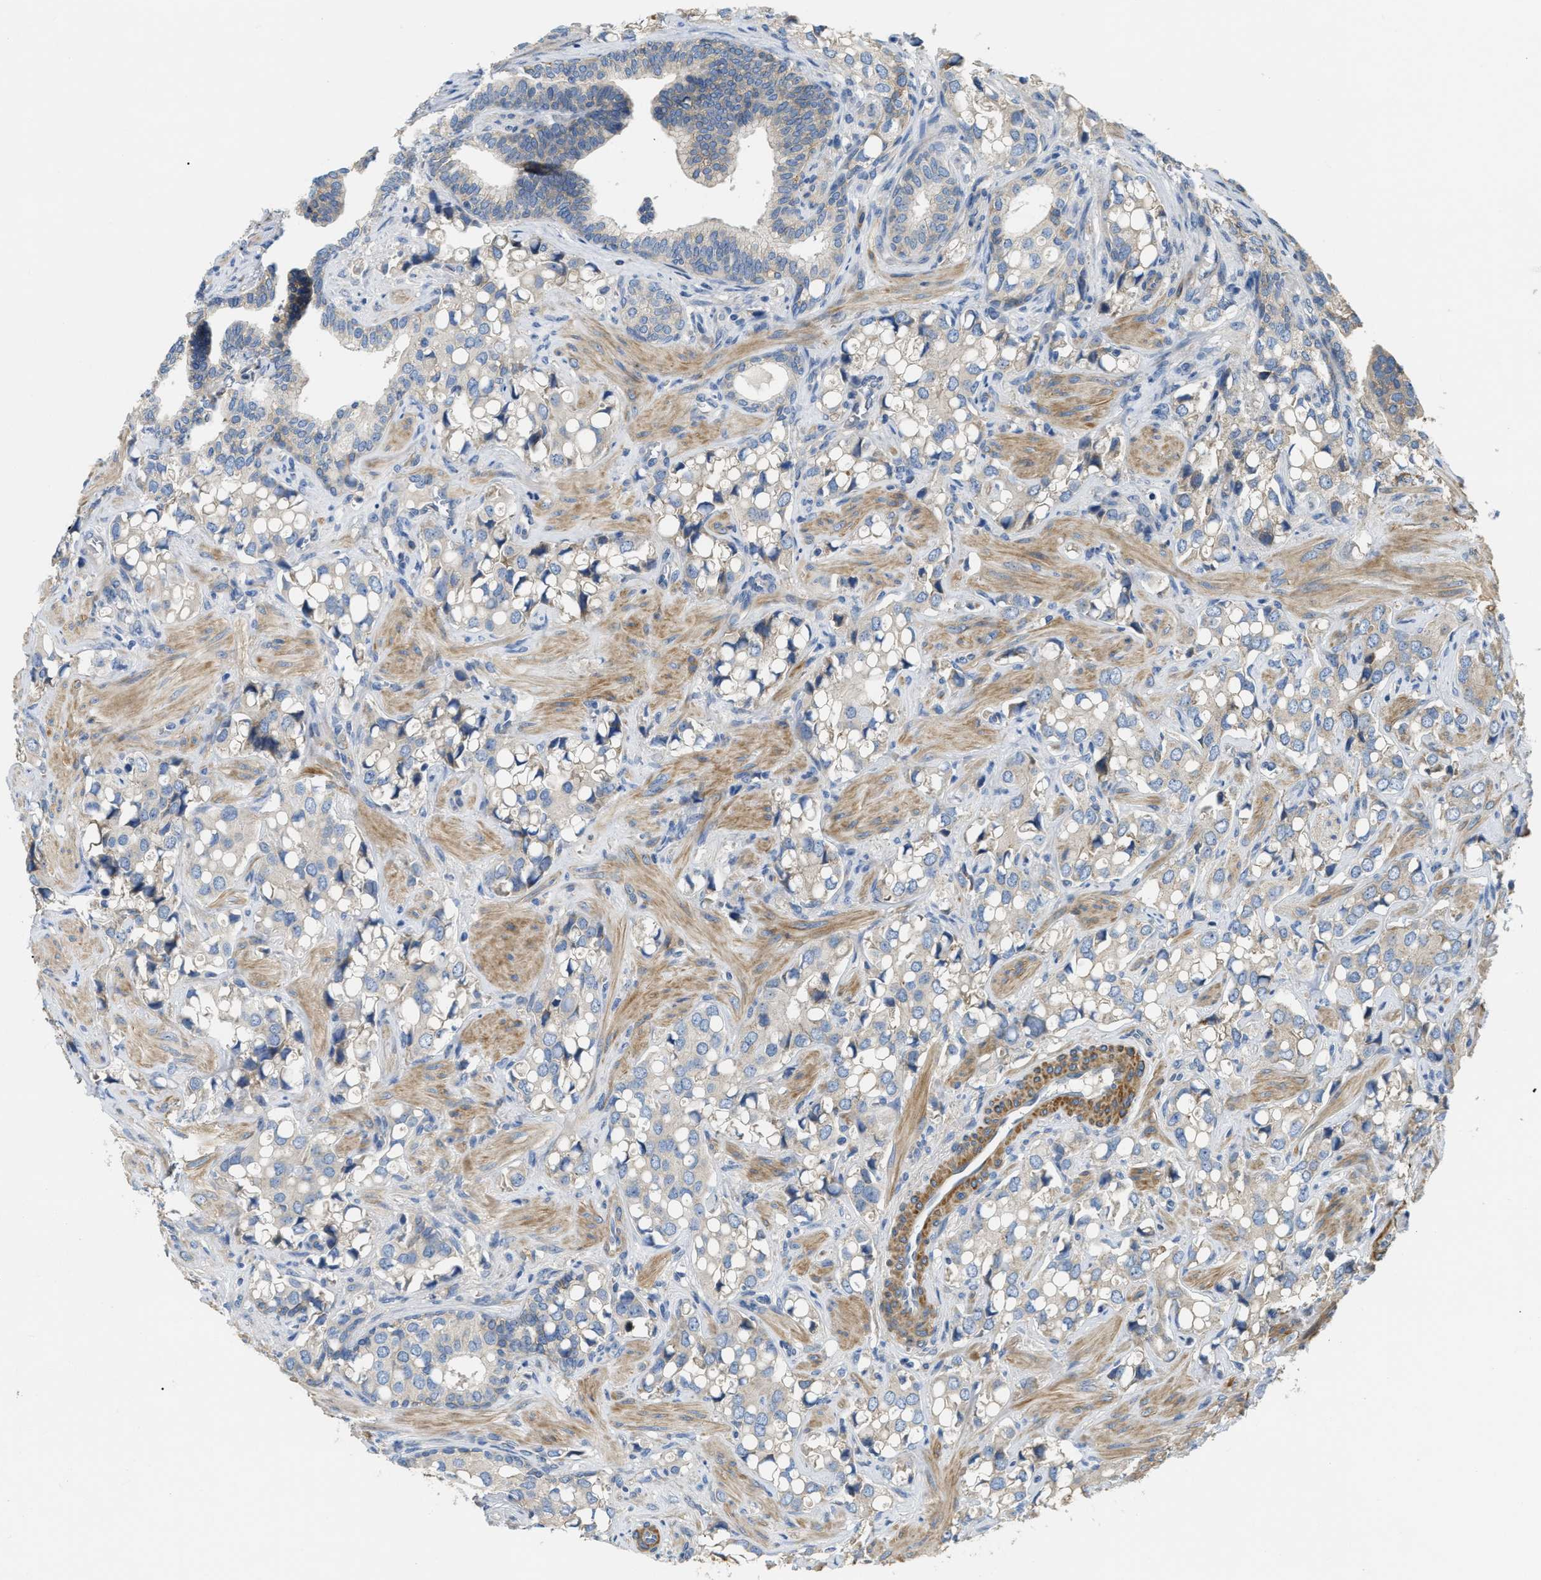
{"staining": {"intensity": "negative", "quantity": "none", "location": "none"}, "tissue": "prostate cancer", "cell_type": "Tumor cells", "image_type": "cancer", "snomed": [{"axis": "morphology", "description": "Adenocarcinoma, High grade"}, {"axis": "topography", "description": "Prostate"}], "caption": "Immunohistochemical staining of prostate cancer reveals no significant staining in tumor cells. (IHC, brightfield microscopy, high magnification).", "gene": "DHX58", "patient": {"sex": "male", "age": 52}}